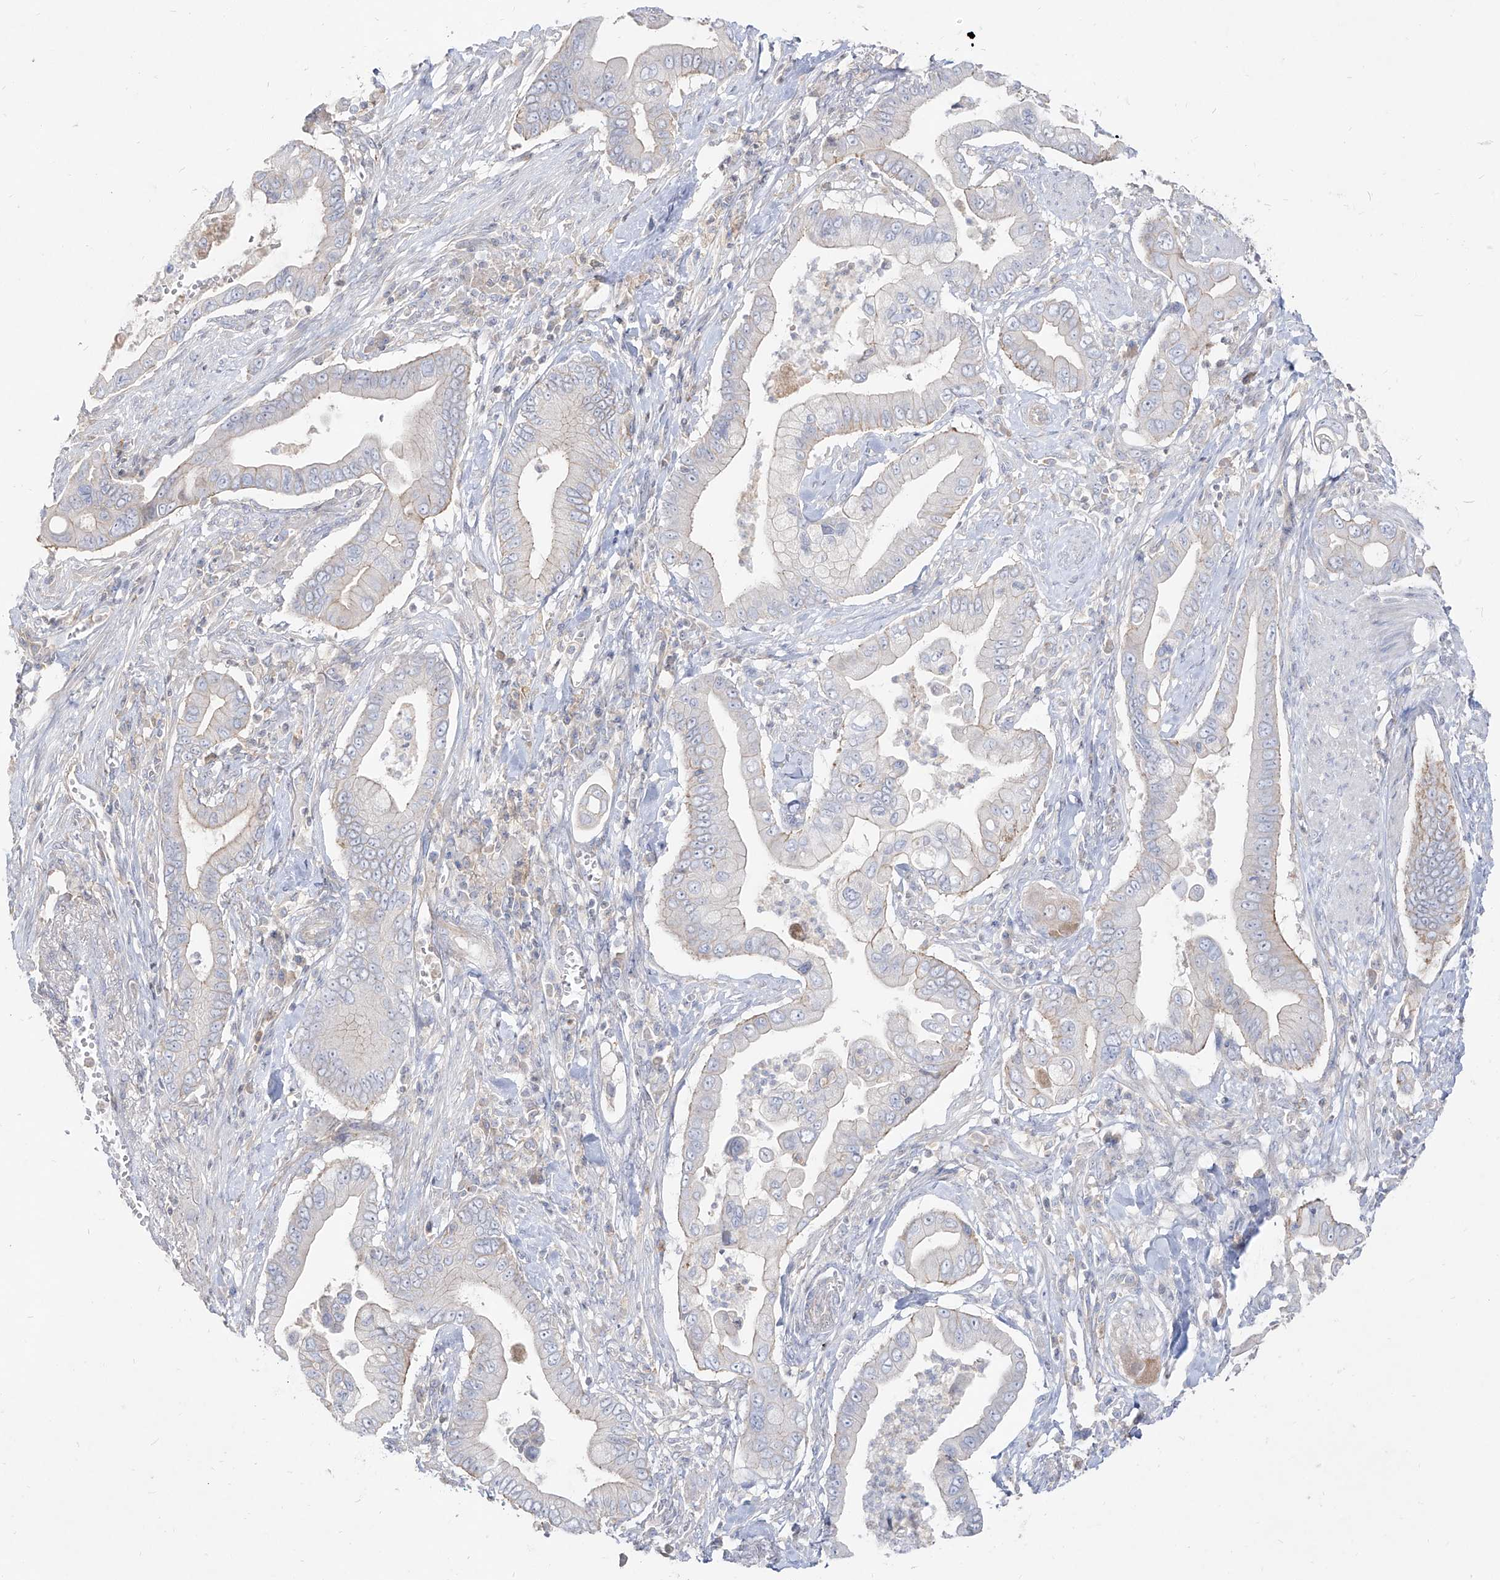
{"staining": {"intensity": "negative", "quantity": "none", "location": "none"}, "tissue": "pancreatic cancer", "cell_type": "Tumor cells", "image_type": "cancer", "snomed": [{"axis": "morphology", "description": "Adenocarcinoma, NOS"}, {"axis": "topography", "description": "Pancreas"}], "caption": "Immunohistochemistry (IHC) photomicrograph of human pancreatic adenocarcinoma stained for a protein (brown), which shows no staining in tumor cells.", "gene": "RBFOX3", "patient": {"sex": "male", "age": 78}}